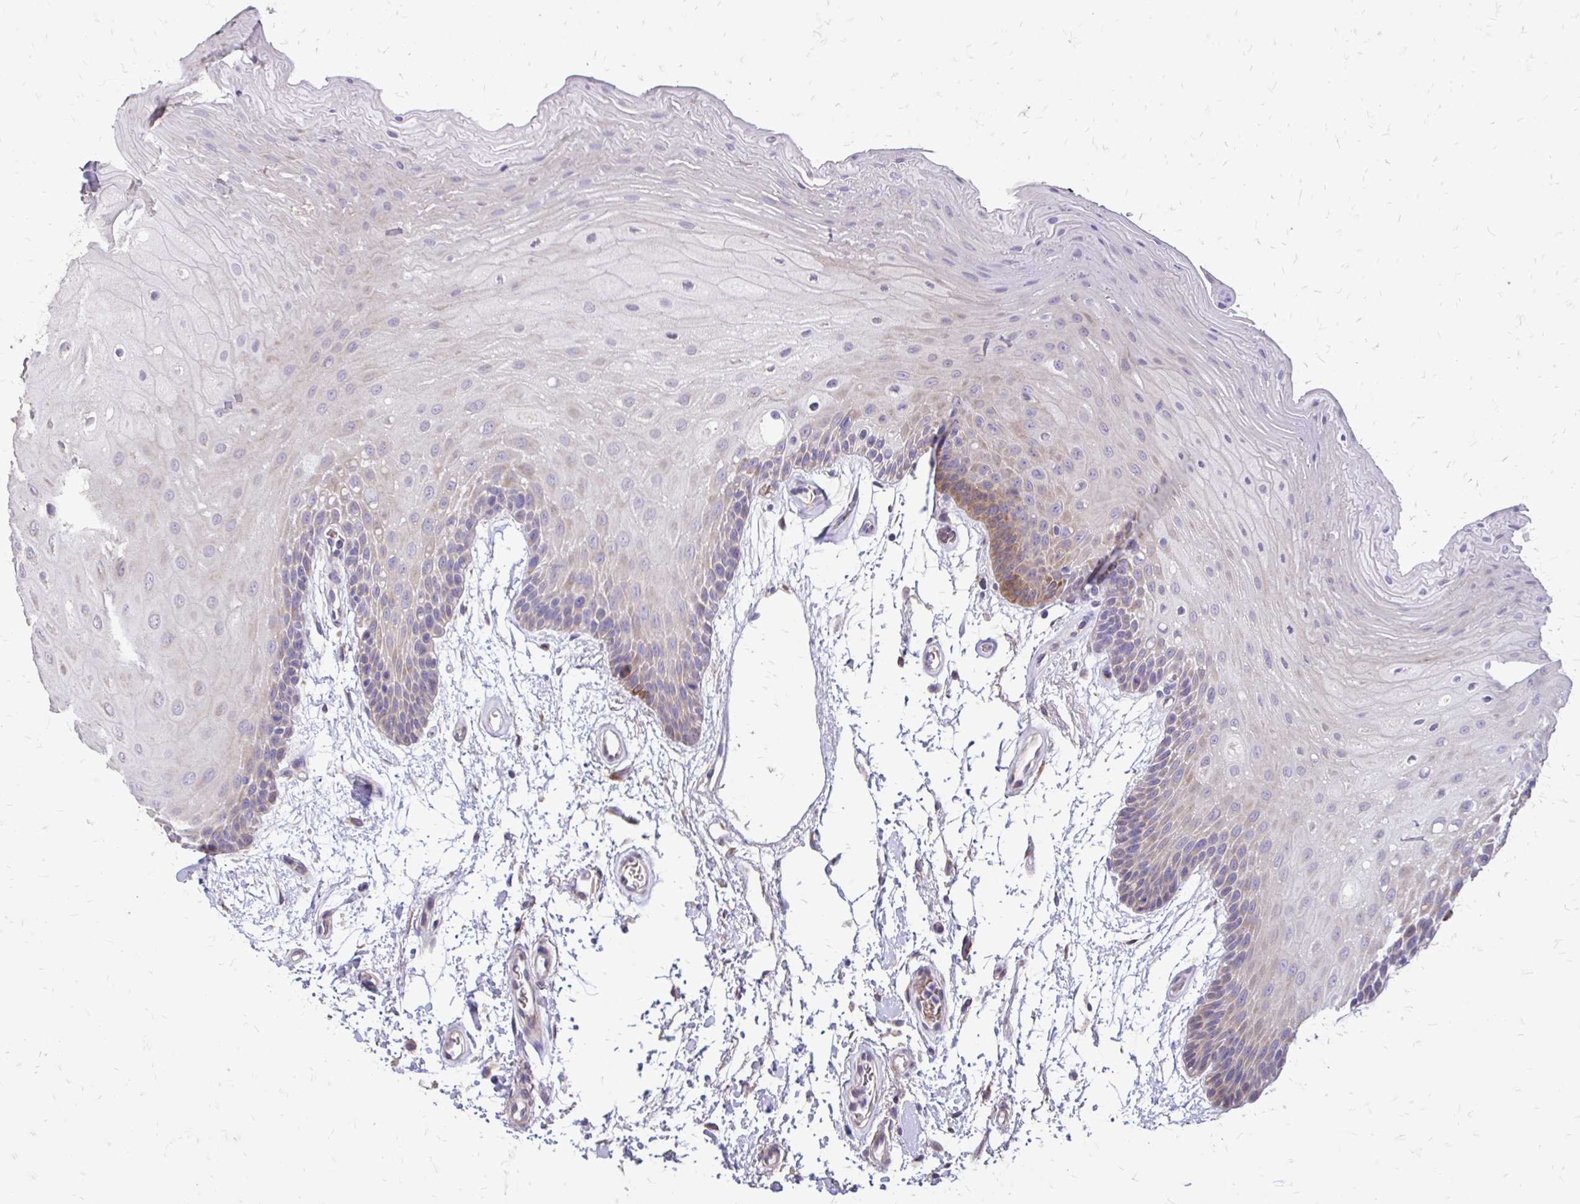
{"staining": {"intensity": "weak", "quantity": "<25%", "location": "cytoplasmic/membranous"}, "tissue": "oral mucosa", "cell_type": "Squamous epithelial cells", "image_type": "normal", "snomed": [{"axis": "morphology", "description": "Normal tissue, NOS"}, {"axis": "morphology", "description": "Squamous cell carcinoma, NOS"}, {"axis": "topography", "description": "Oral tissue"}, {"axis": "topography", "description": "Tounge, NOS"}, {"axis": "topography", "description": "Head-Neck"}], "caption": "A micrograph of oral mucosa stained for a protein demonstrates no brown staining in squamous epithelial cells. Brightfield microscopy of immunohistochemistry stained with DAB (3,3'-diaminobenzidine) (brown) and hematoxylin (blue), captured at high magnification.", "gene": "MYORG", "patient": {"sex": "male", "age": 62}}